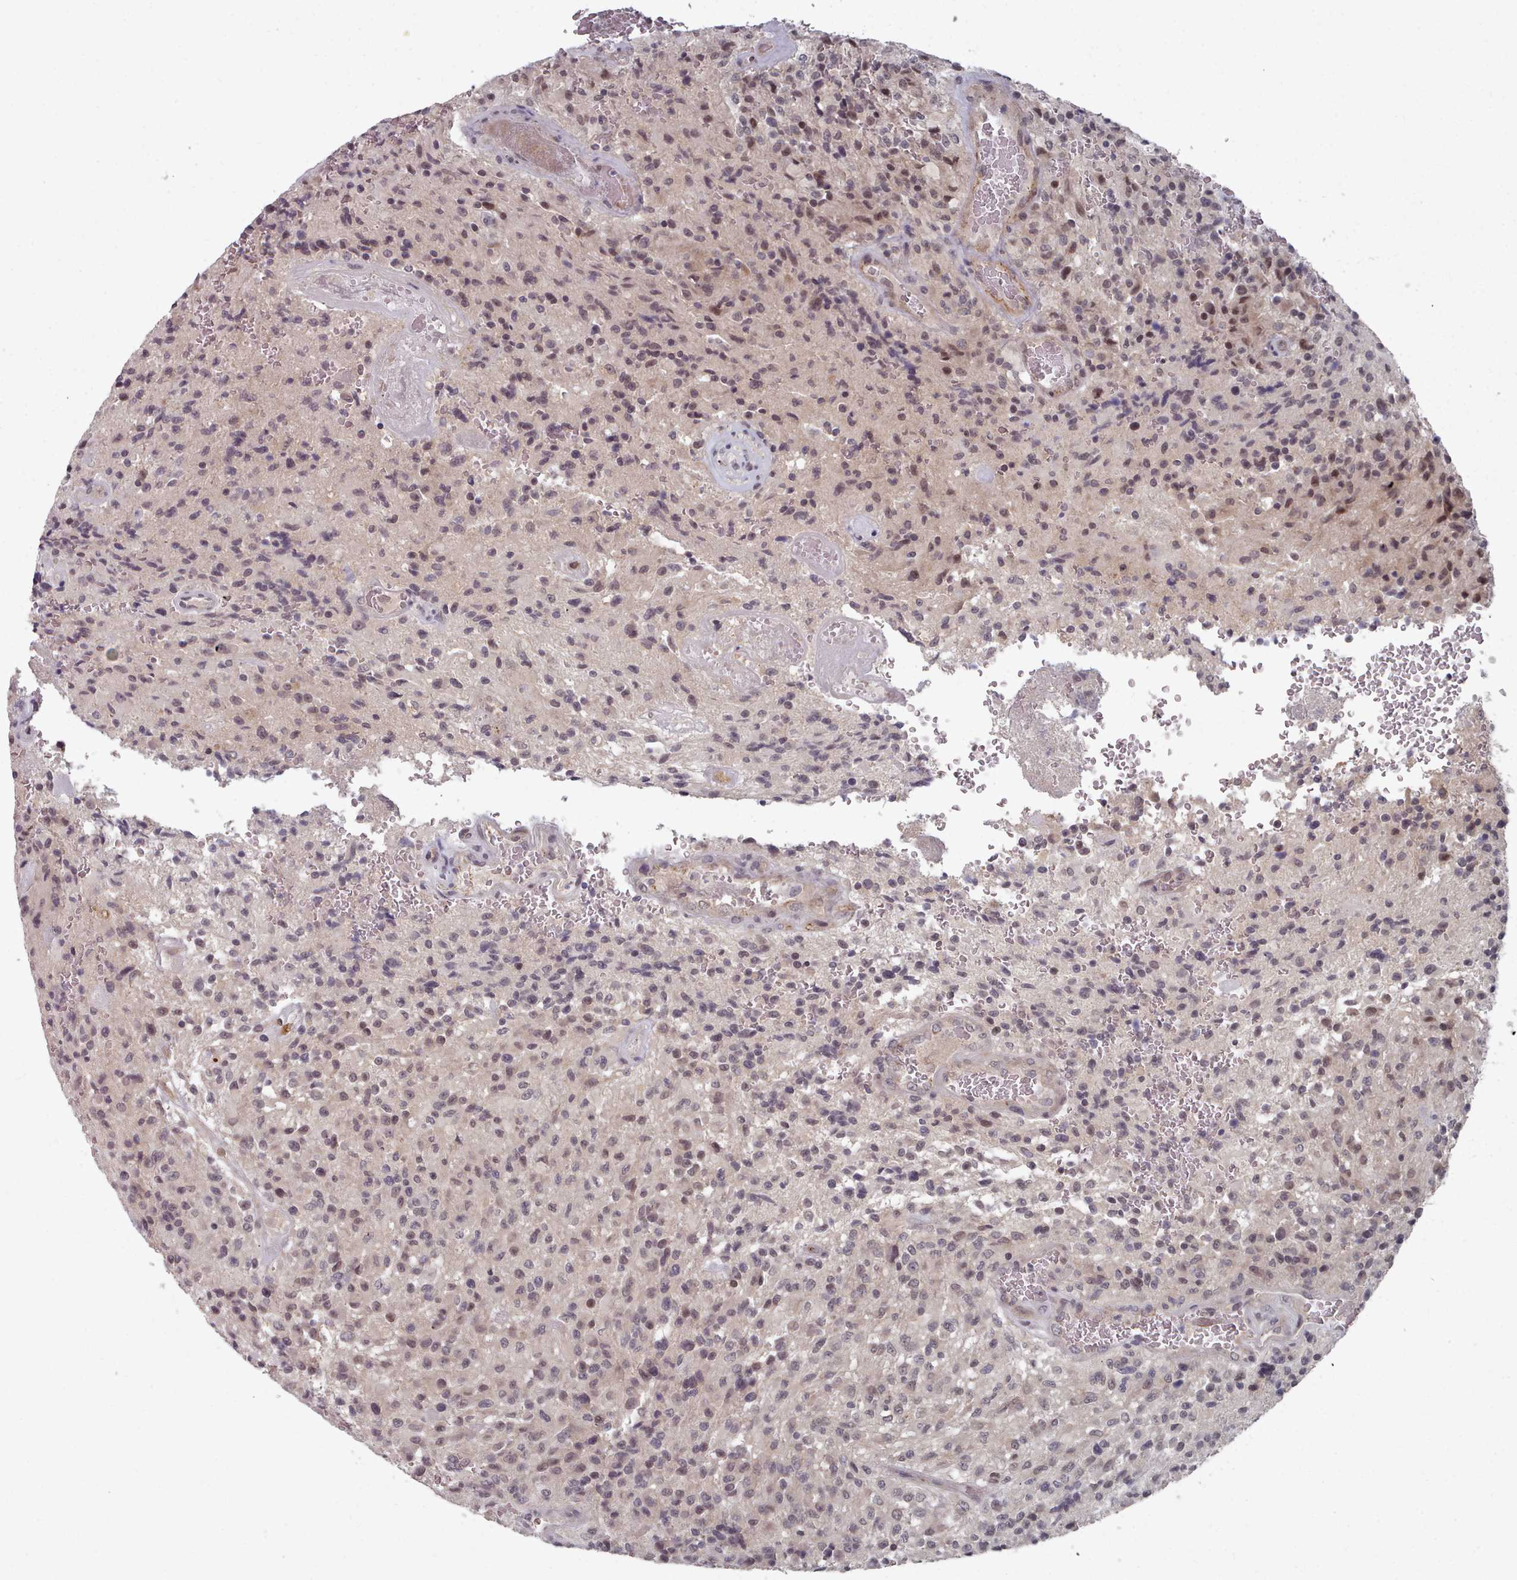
{"staining": {"intensity": "moderate", "quantity": ">75%", "location": "nuclear"}, "tissue": "glioma", "cell_type": "Tumor cells", "image_type": "cancer", "snomed": [{"axis": "morphology", "description": "Normal tissue, NOS"}, {"axis": "morphology", "description": "Glioma, malignant, High grade"}, {"axis": "topography", "description": "Cerebral cortex"}], "caption": "Glioma stained for a protein (brown) reveals moderate nuclear positive expression in approximately >75% of tumor cells.", "gene": "HYAL3", "patient": {"sex": "male", "age": 56}}